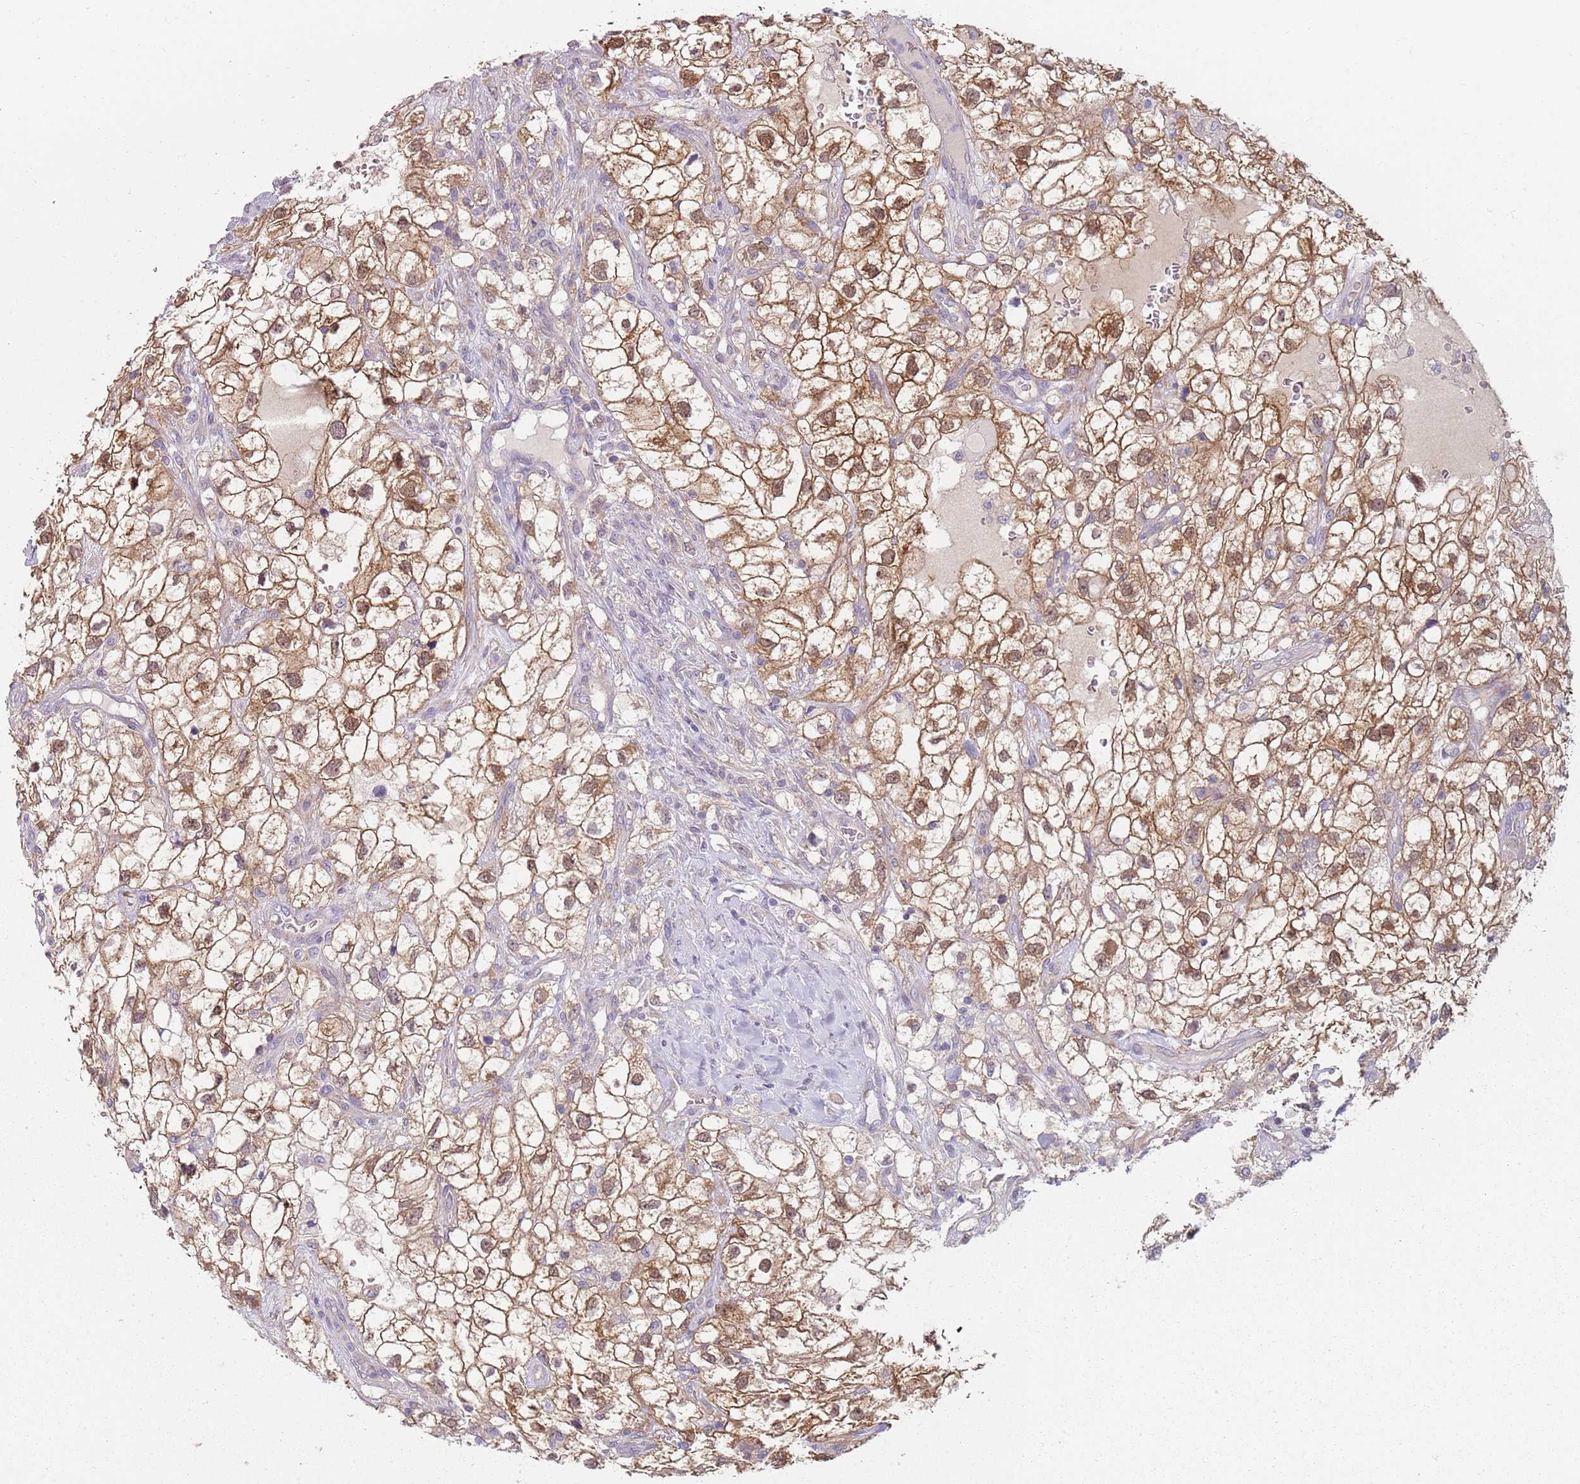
{"staining": {"intensity": "moderate", "quantity": ">75%", "location": "cytoplasmic/membranous,nuclear"}, "tissue": "renal cancer", "cell_type": "Tumor cells", "image_type": "cancer", "snomed": [{"axis": "morphology", "description": "Adenocarcinoma, NOS"}, {"axis": "topography", "description": "Kidney"}], "caption": "Immunohistochemical staining of human renal cancer (adenocarcinoma) reveals medium levels of moderate cytoplasmic/membranous and nuclear positivity in about >75% of tumor cells.", "gene": "SLC26A6", "patient": {"sex": "male", "age": 59}}